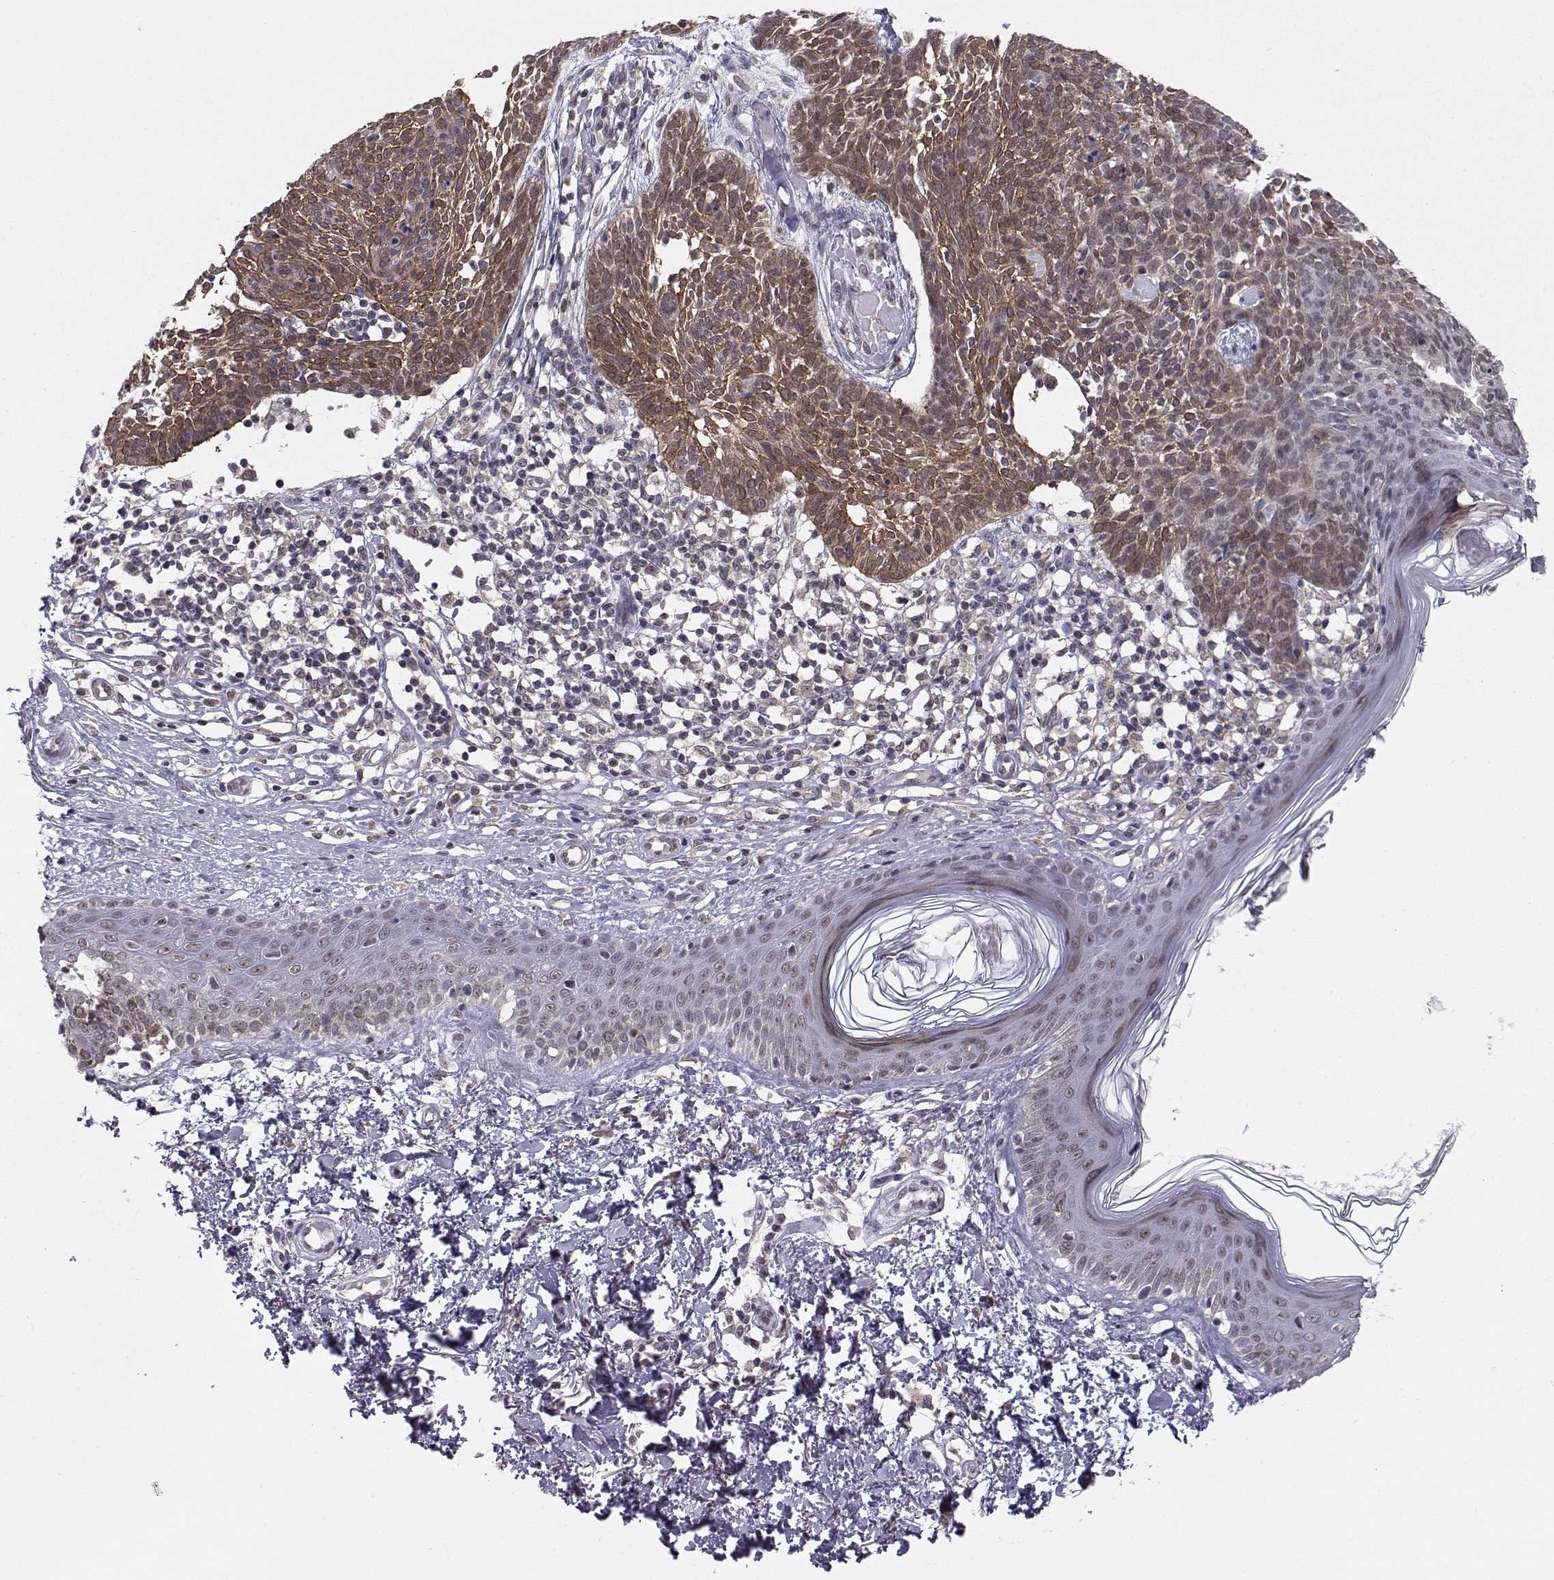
{"staining": {"intensity": "moderate", "quantity": ">75%", "location": "cytoplasmic/membranous"}, "tissue": "skin cancer", "cell_type": "Tumor cells", "image_type": "cancer", "snomed": [{"axis": "morphology", "description": "Basal cell carcinoma"}, {"axis": "topography", "description": "Skin"}], "caption": "A brown stain labels moderate cytoplasmic/membranous positivity of a protein in basal cell carcinoma (skin) tumor cells.", "gene": "KIF13B", "patient": {"sex": "male", "age": 85}}